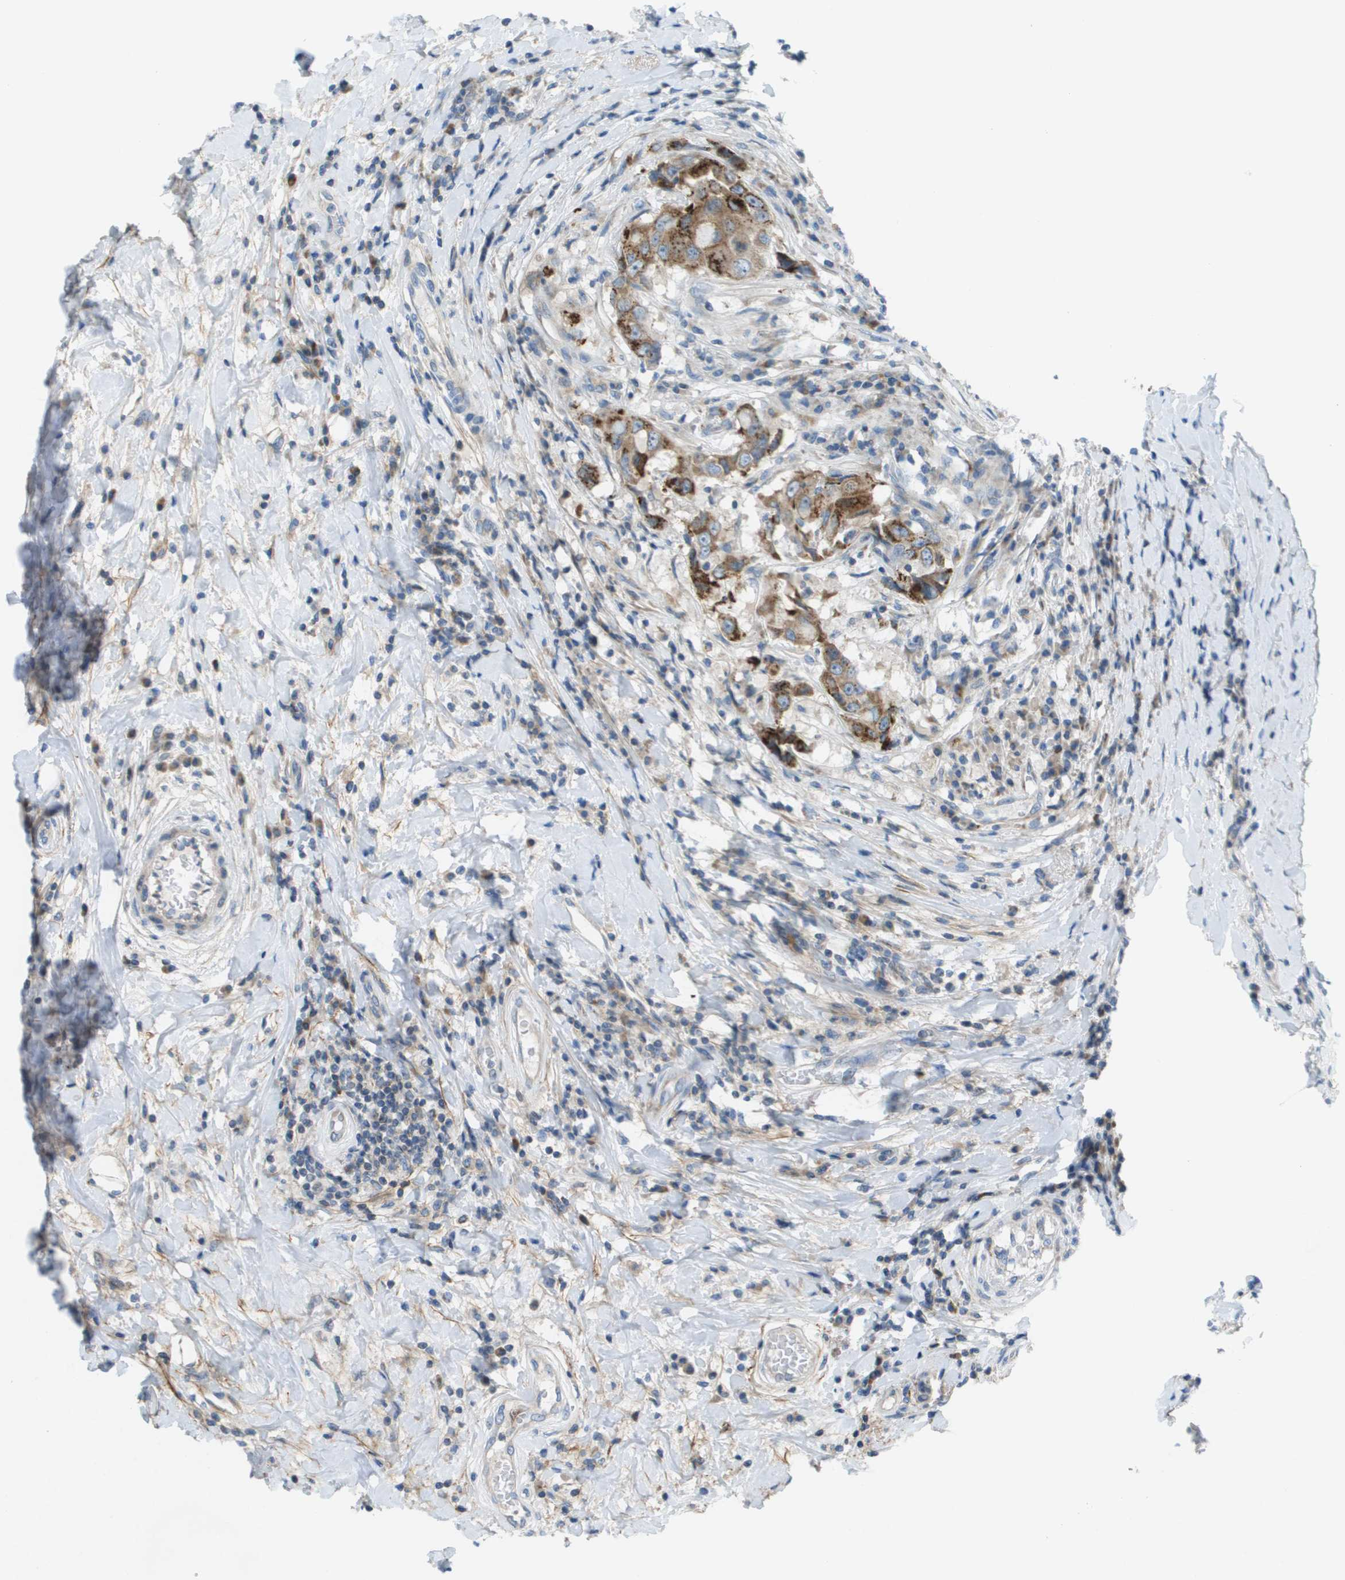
{"staining": {"intensity": "moderate", "quantity": ">75%", "location": "cytoplasmic/membranous"}, "tissue": "breast cancer", "cell_type": "Tumor cells", "image_type": "cancer", "snomed": [{"axis": "morphology", "description": "Duct carcinoma"}, {"axis": "topography", "description": "Breast"}], "caption": "Immunohistochemical staining of intraductal carcinoma (breast) displays medium levels of moderate cytoplasmic/membranous protein positivity in about >75% of tumor cells.", "gene": "GALNT6", "patient": {"sex": "female", "age": 27}}